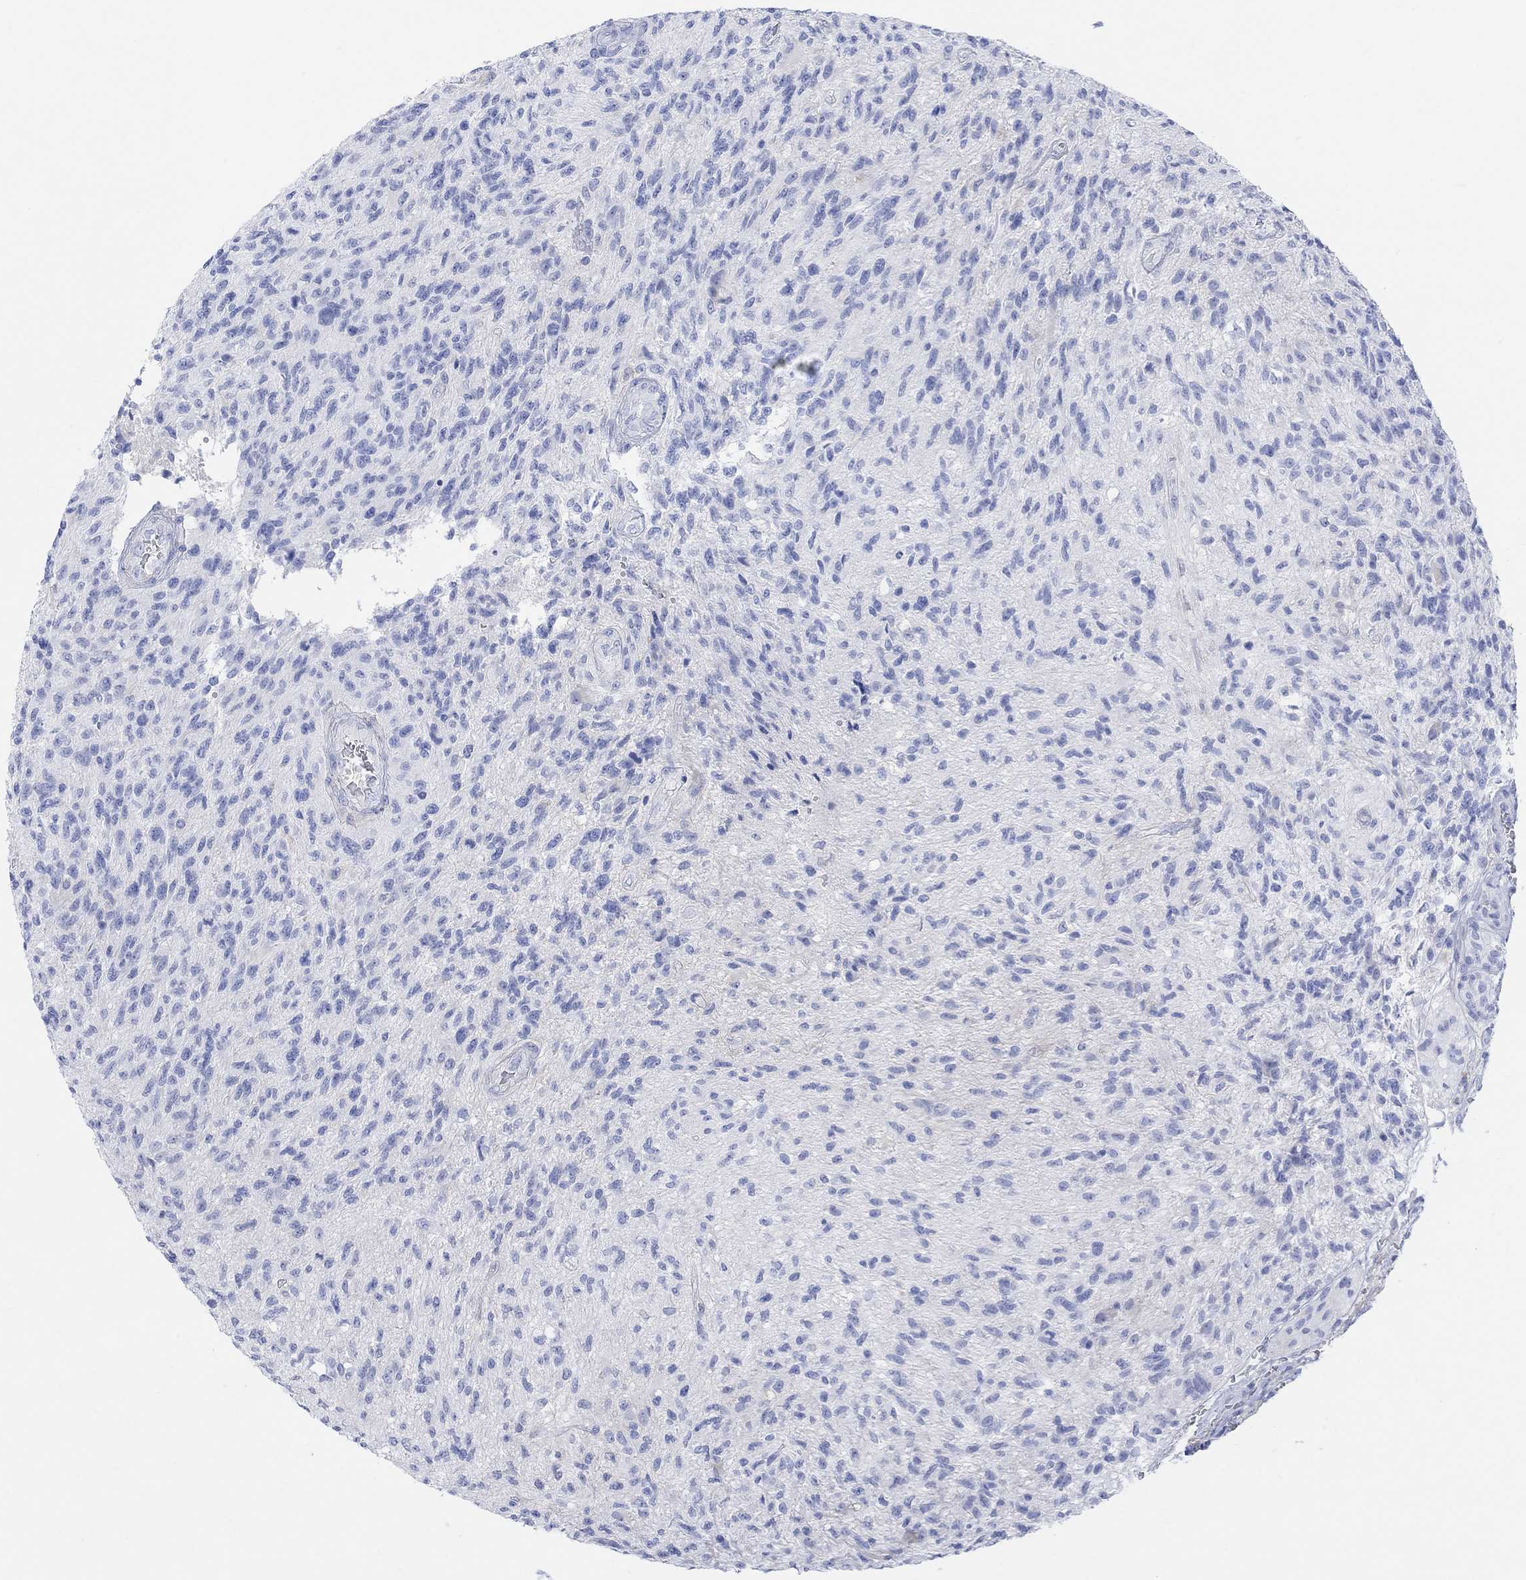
{"staining": {"intensity": "negative", "quantity": "none", "location": "none"}, "tissue": "glioma", "cell_type": "Tumor cells", "image_type": "cancer", "snomed": [{"axis": "morphology", "description": "Glioma, malignant, High grade"}, {"axis": "topography", "description": "Brain"}], "caption": "IHC histopathology image of neoplastic tissue: human glioma stained with DAB exhibits no significant protein expression in tumor cells.", "gene": "GNG13", "patient": {"sex": "male", "age": 56}}